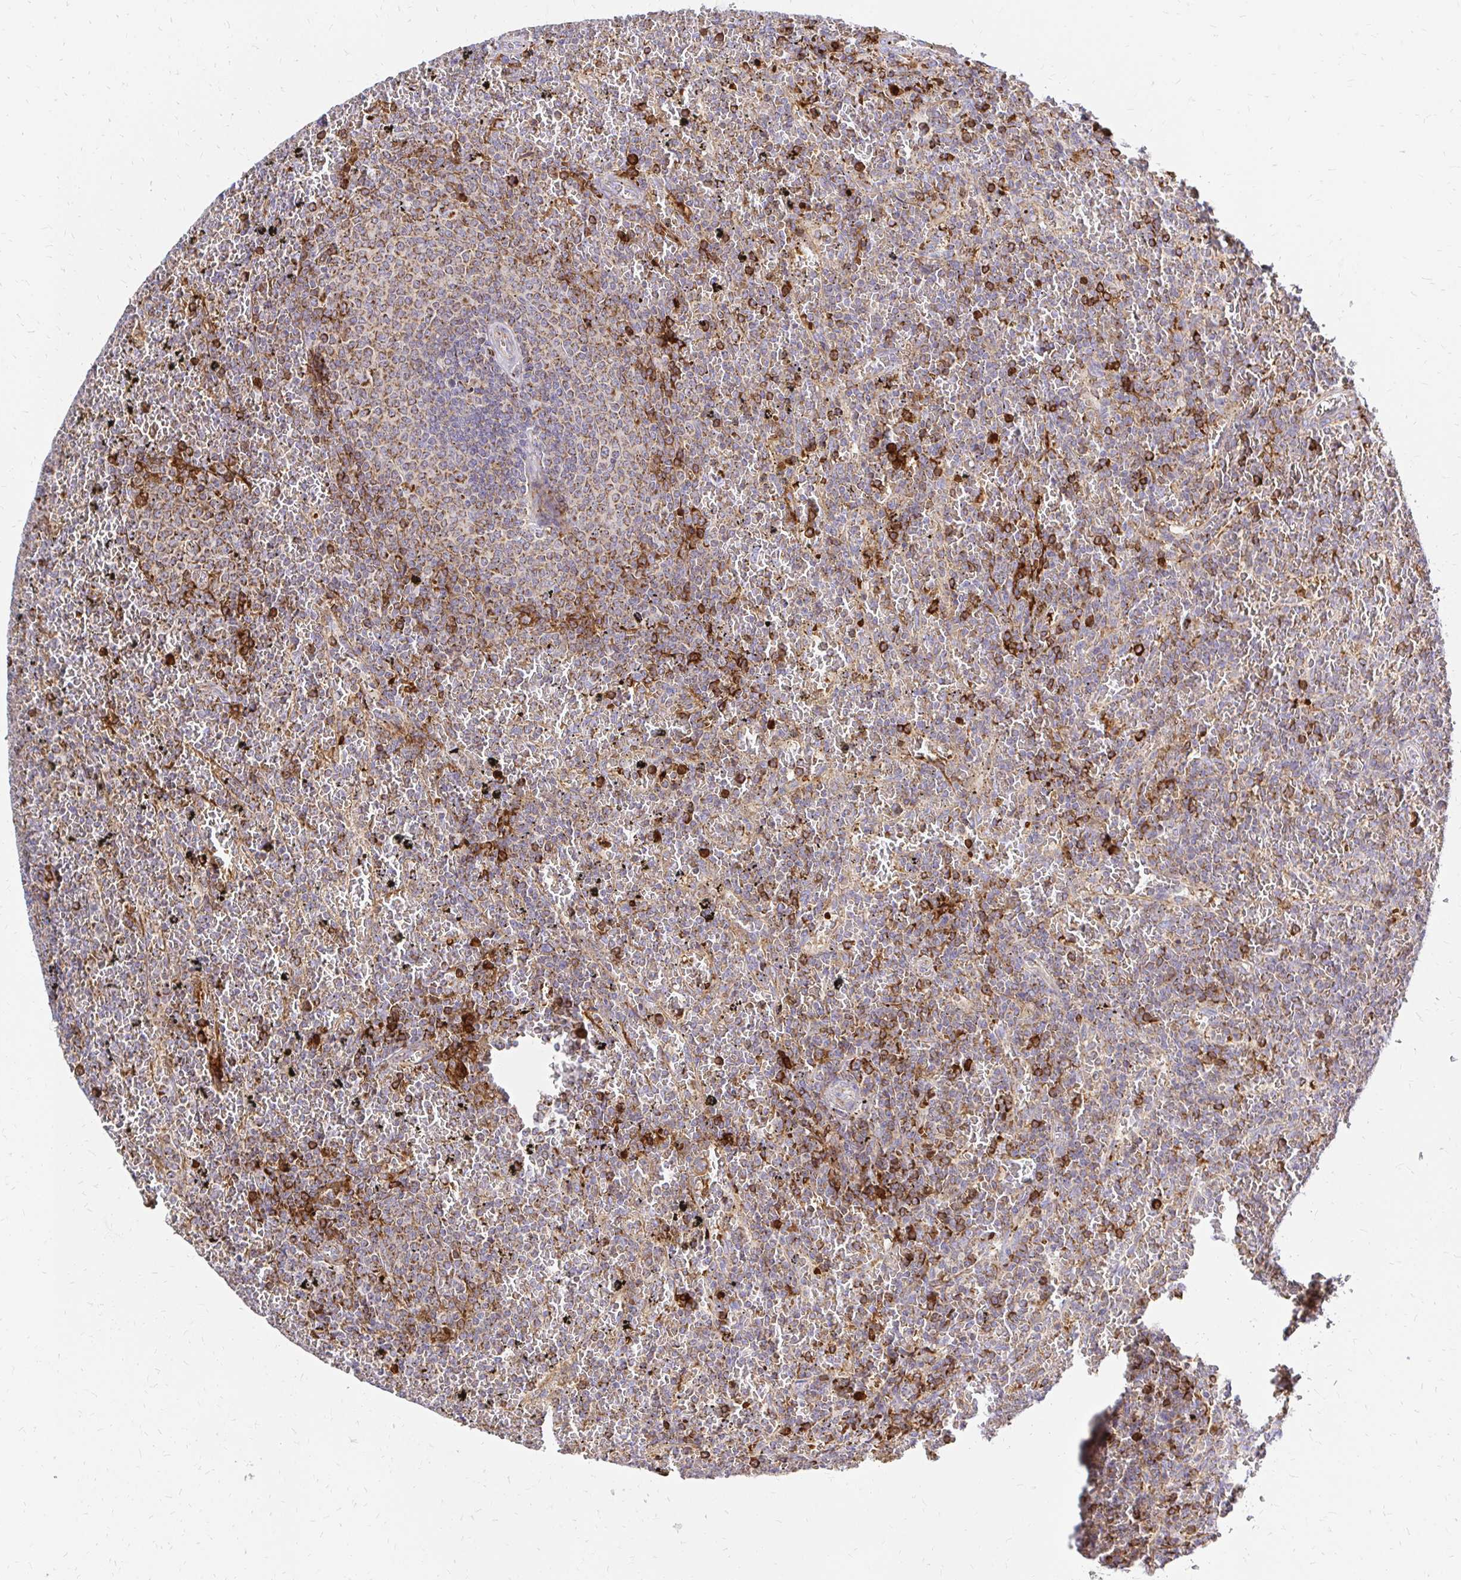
{"staining": {"intensity": "moderate", "quantity": ">75%", "location": "cytoplasmic/membranous"}, "tissue": "lymphoma", "cell_type": "Tumor cells", "image_type": "cancer", "snomed": [{"axis": "morphology", "description": "Malignant lymphoma, non-Hodgkin's type, Low grade"}, {"axis": "topography", "description": "Spleen"}], "caption": "There is medium levels of moderate cytoplasmic/membranous staining in tumor cells of lymphoma, as demonstrated by immunohistochemical staining (brown color).", "gene": "MRPL13", "patient": {"sex": "female", "age": 77}}